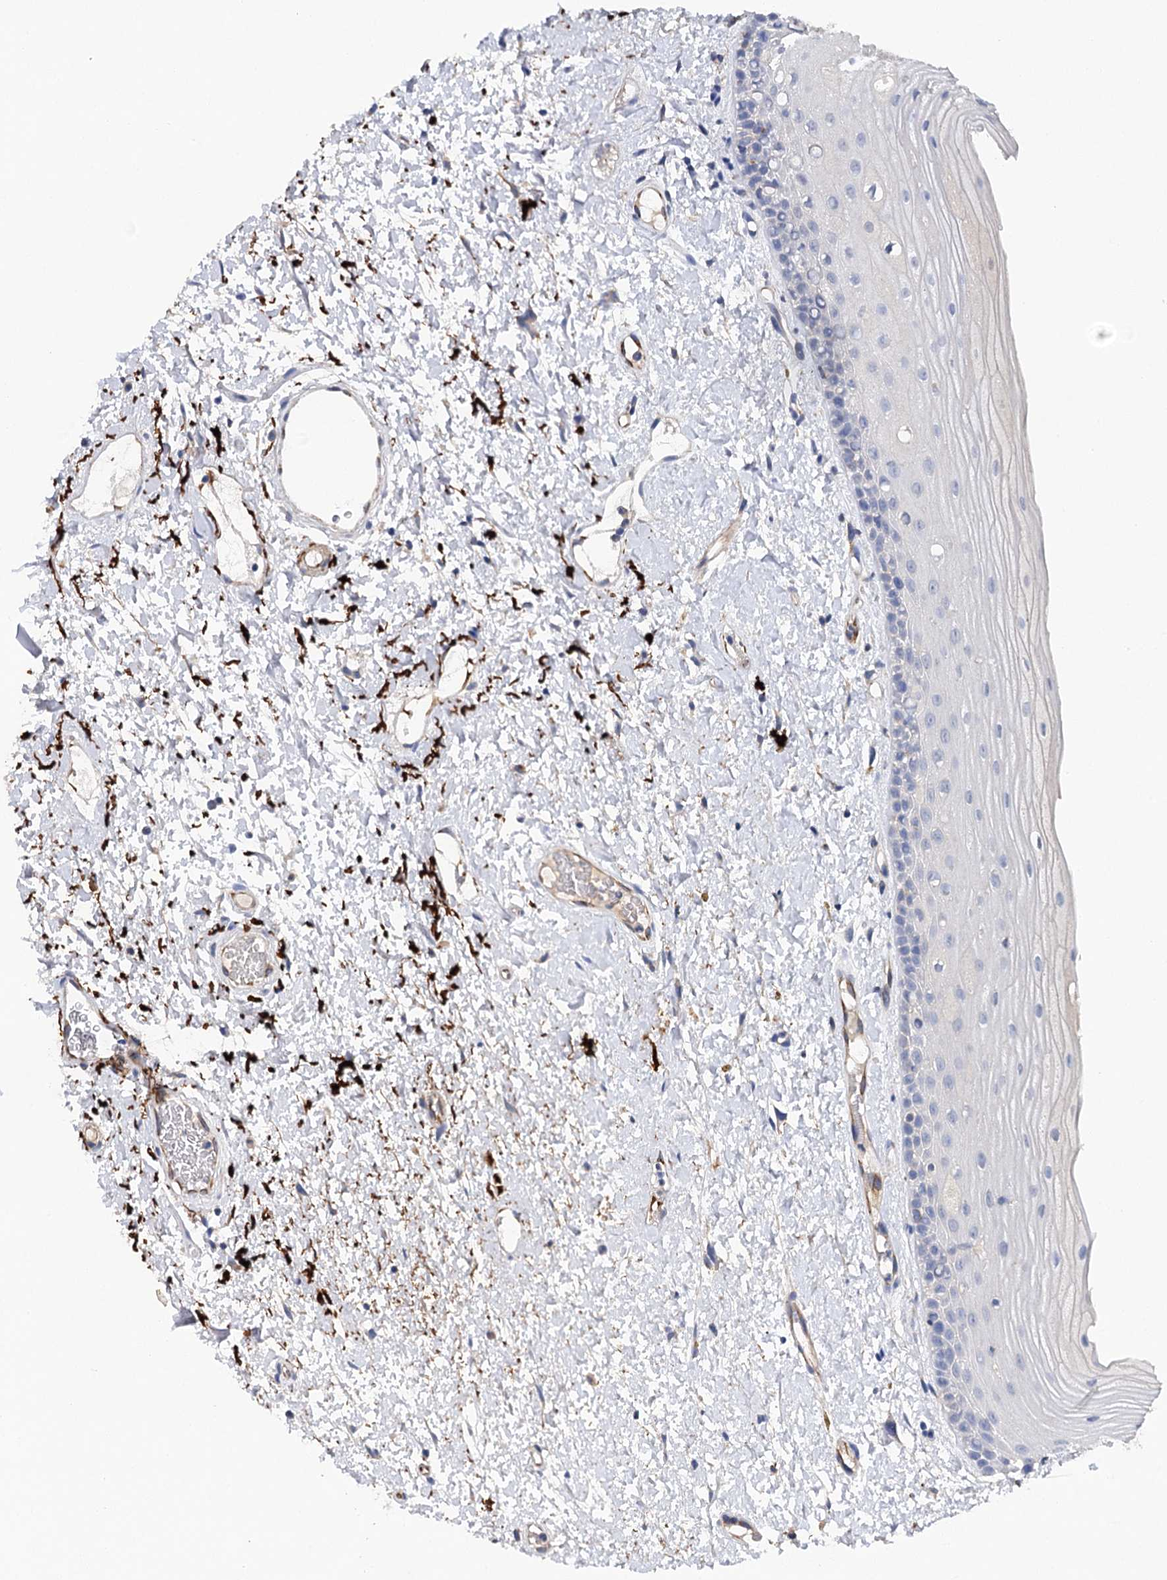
{"staining": {"intensity": "negative", "quantity": "none", "location": "none"}, "tissue": "oral mucosa", "cell_type": "Squamous epithelial cells", "image_type": "normal", "snomed": [{"axis": "morphology", "description": "Normal tissue, NOS"}, {"axis": "topography", "description": "Oral tissue"}], "caption": "There is no significant staining in squamous epithelial cells of oral mucosa. (IHC, brightfield microscopy, high magnification).", "gene": "EPYC", "patient": {"sex": "female", "age": 76}}